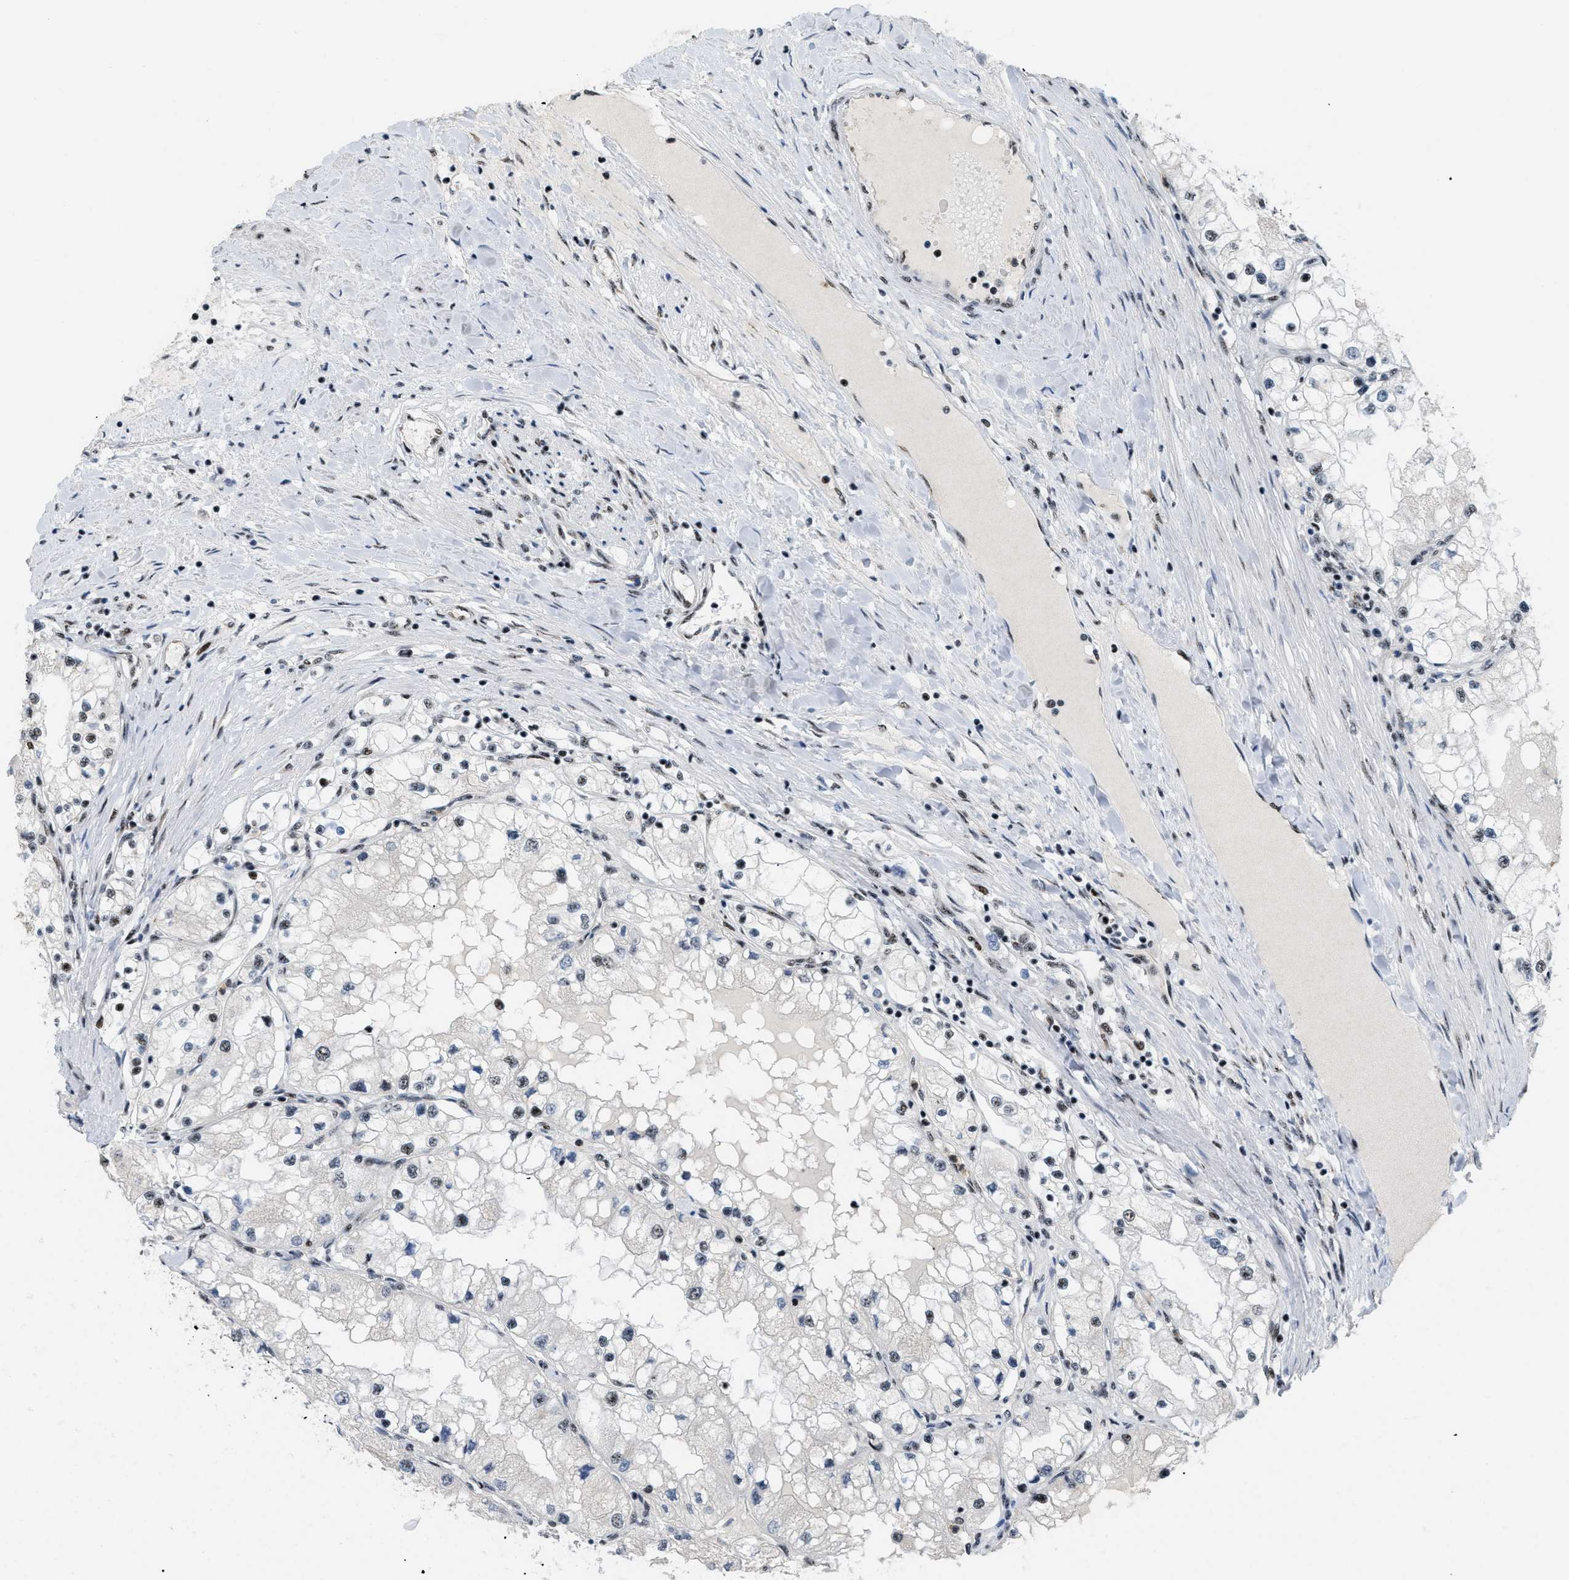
{"staining": {"intensity": "moderate", "quantity": "<25%", "location": "nuclear"}, "tissue": "renal cancer", "cell_type": "Tumor cells", "image_type": "cancer", "snomed": [{"axis": "morphology", "description": "Adenocarcinoma, NOS"}, {"axis": "topography", "description": "Kidney"}], "caption": "Human renal cancer stained with a brown dye reveals moderate nuclear positive staining in about <25% of tumor cells.", "gene": "CDR2", "patient": {"sex": "male", "age": 68}}